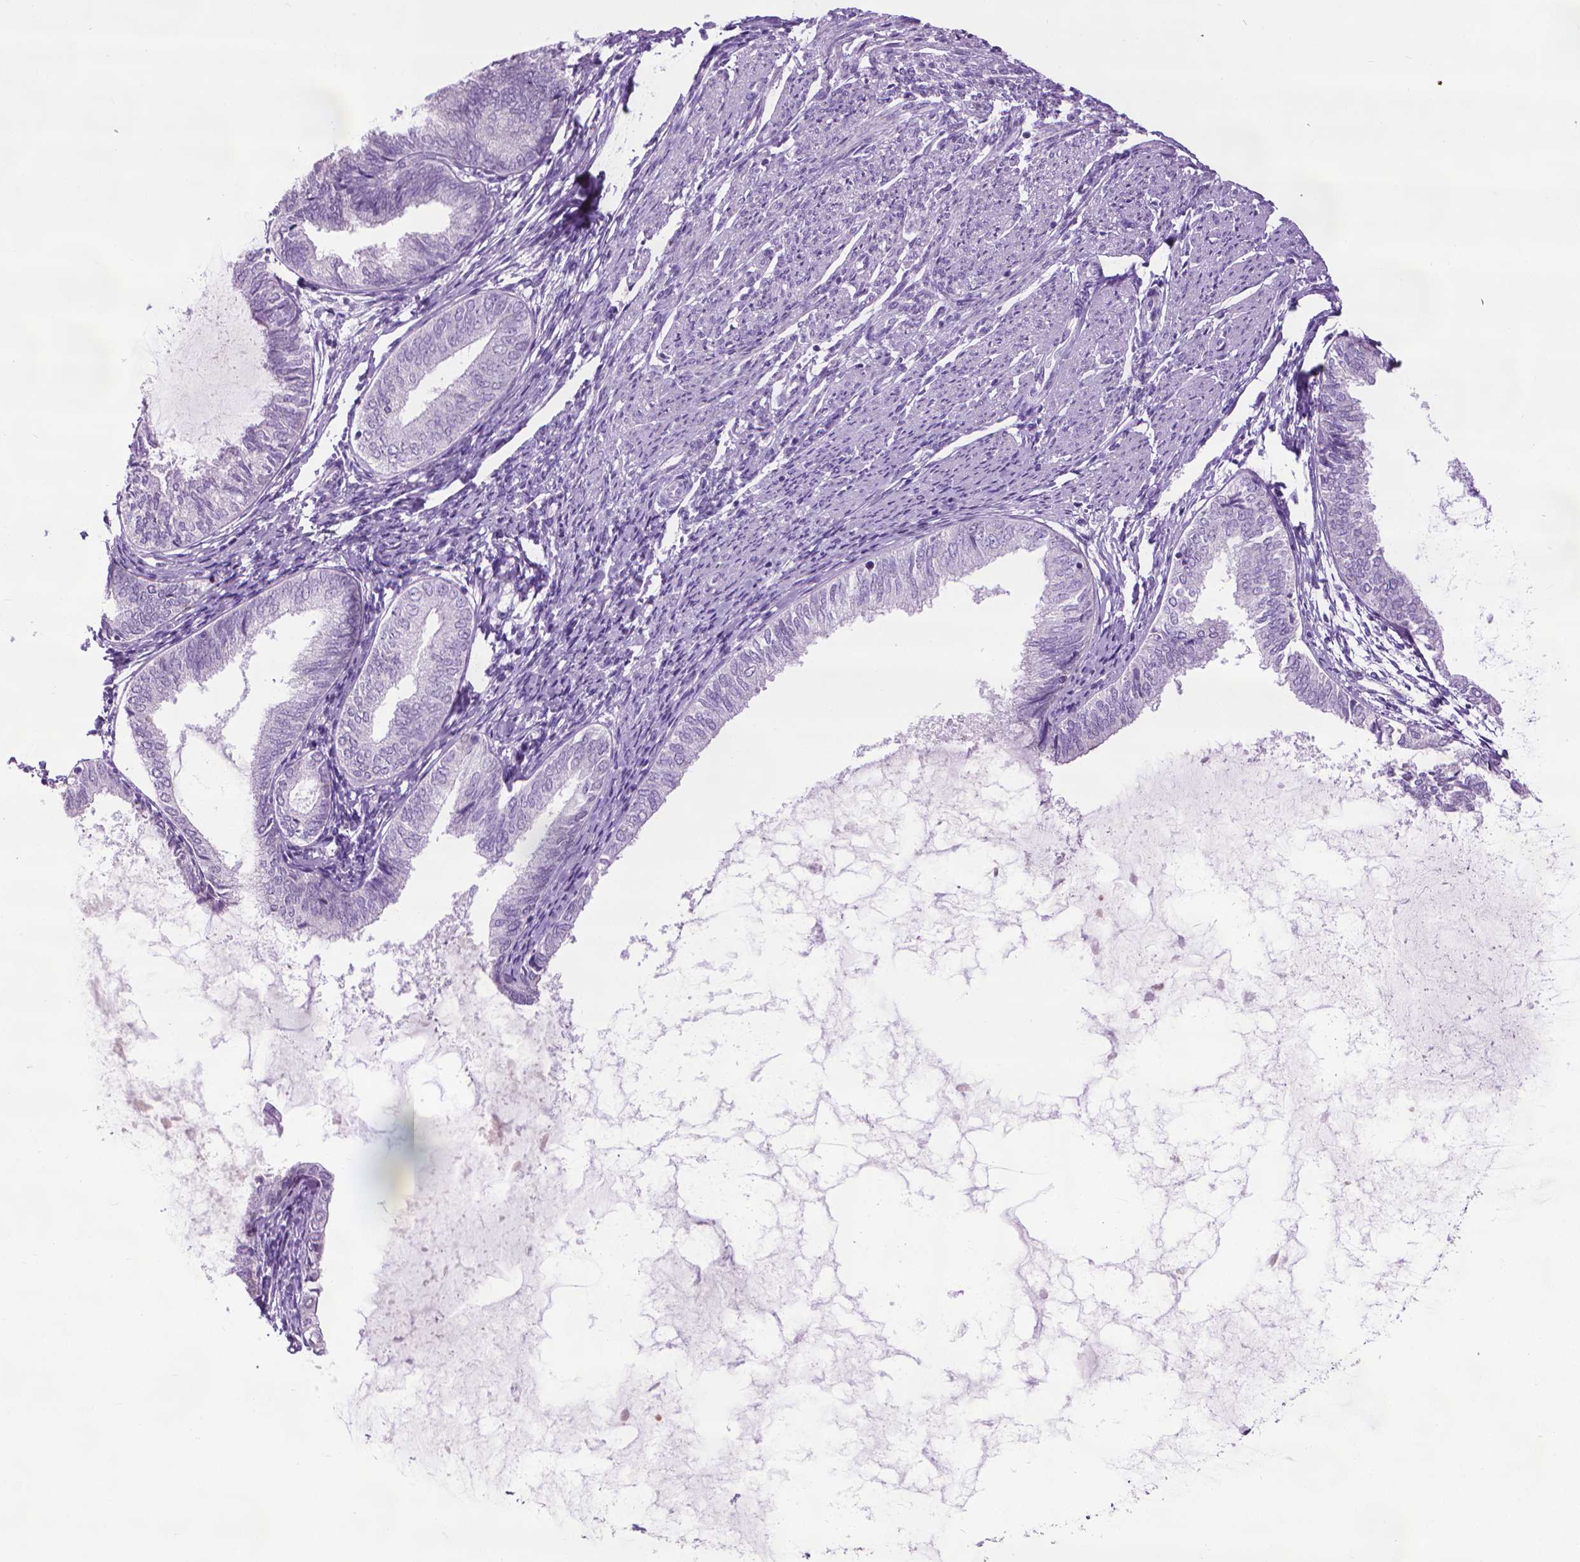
{"staining": {"intensity": "negative", "quantity": "none", "location": "none"}, "tissue": "endometrial cancer", "cell_type": "Tumor cells", "image_type": "cancer", "snomed": [{"axis": "morphology", "description": "Adenocarcinoma, NOS"}, {"axis": "topography", "description": "Endometrium"}], "caption": "The IHC image has no significant positivity in tumor cells of adenocarcinoma (endometrial) tissue. (Immunohistochemistry, brightfield microscopy, high magnification).", "gene": "DNAI7", "patient": {"sex": "female", "age": 68}}